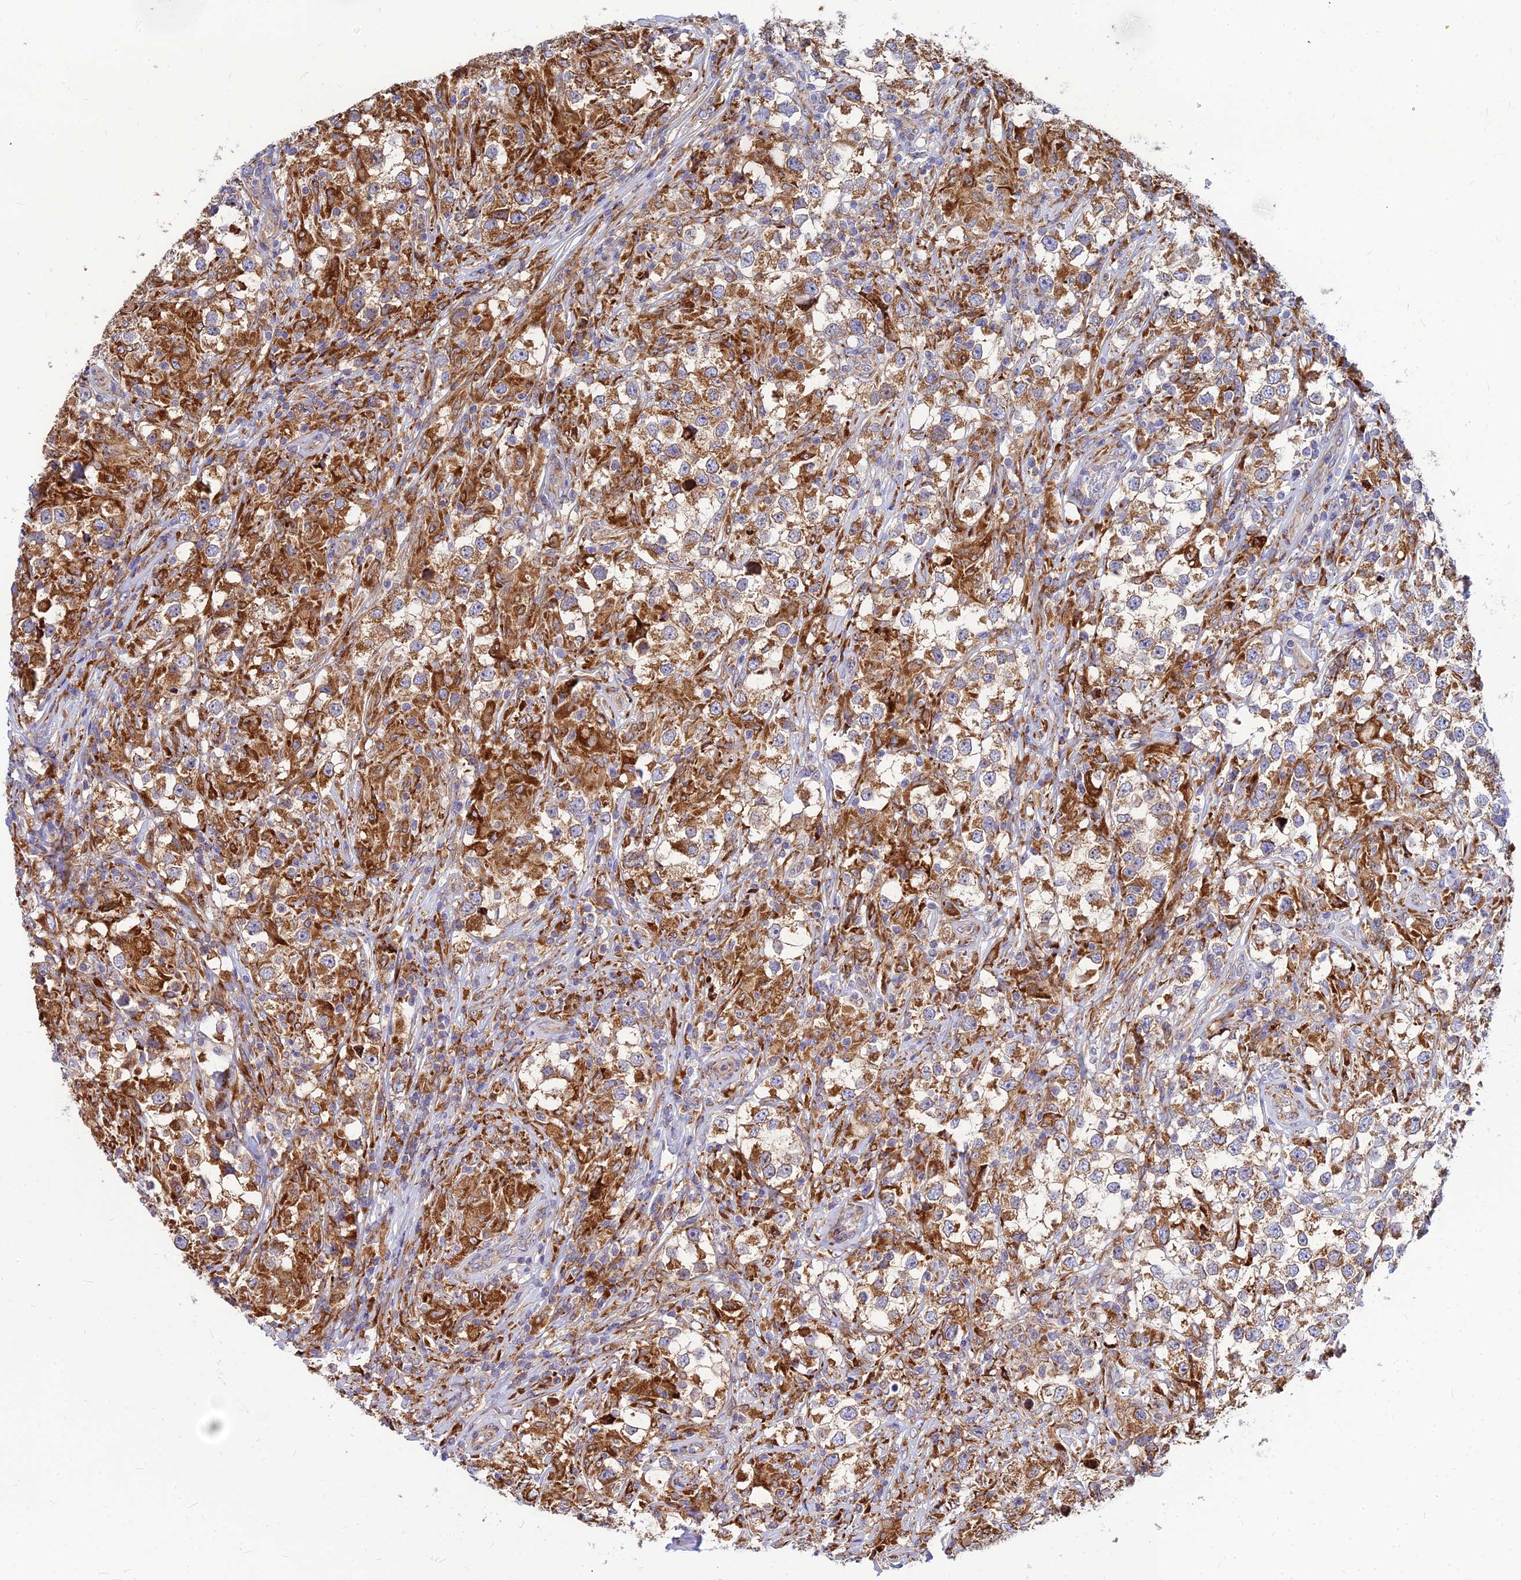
{"staining": {"intensity": "moderate", "quantity": ">75%", "location": "cytoplasmic/membranous"}, "tissue": "testis cancer", "cell_type": "Tumor cells", "image_type": "cancer", "snomed": [{"axis": "morphology", "description": "Seminoma, NOS"}, {"axis": "topography", "description": "Testis"}], "caption": "High-power microscopy captured an immunohistochemistry photomicrograph of testis seminoma, revealing moderate cytoplasmic/membranous expression in approximately >75% of tumor cells. Using DAB (3,3'-diaminobenzidine) (brown) and hematoxylin (blue) stains, captured at high magnification using brightfield microscopy.", "gene": "CCT6B", "patient": {"sex": "male", "age": 46}}